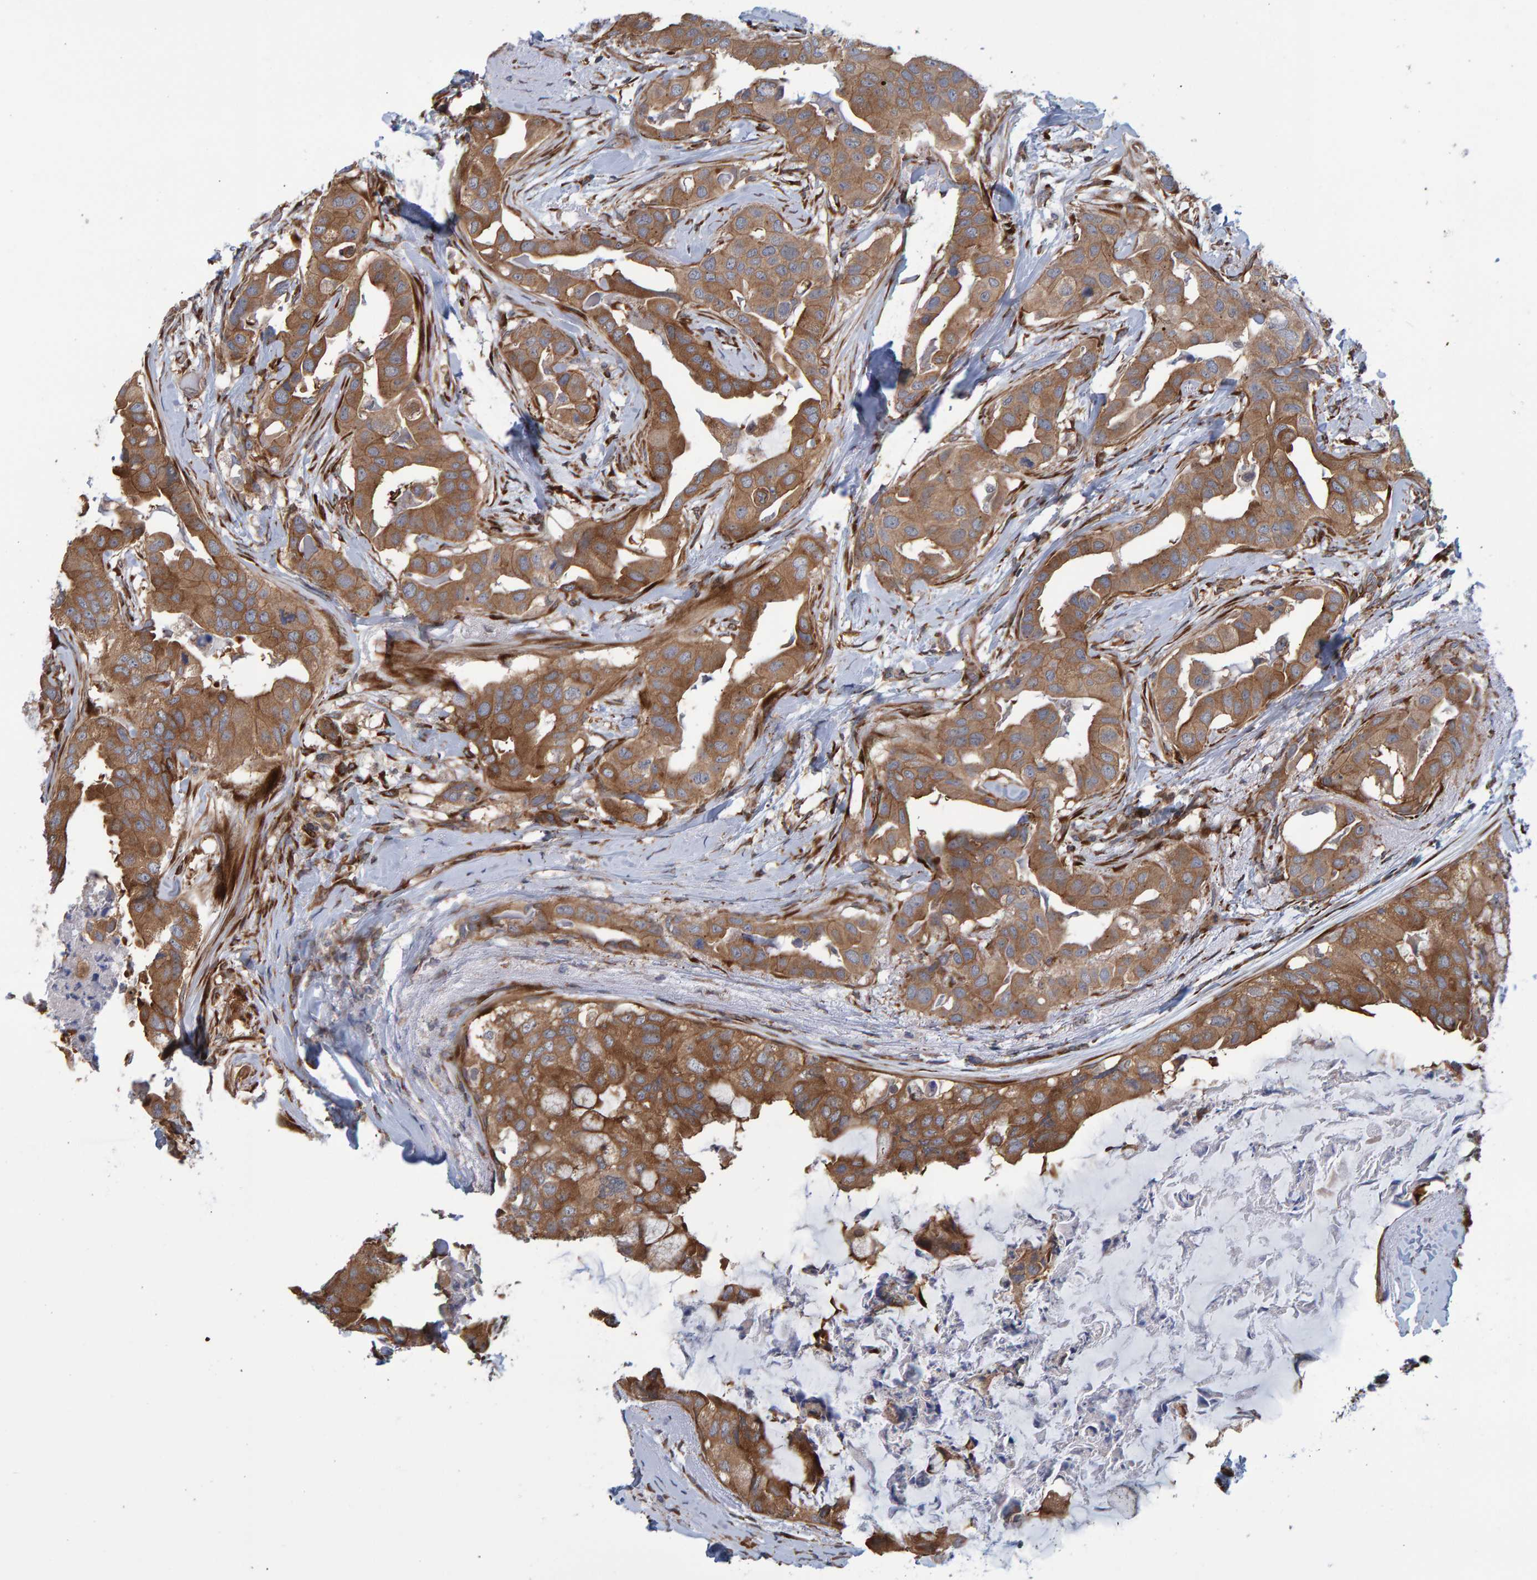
{"staining": {"intensity": "moderate", "quantity": ">75%", "location": "cytoplasmic/membranous"}, "tissue": "breast cancer", "cell_type": "Tumor cells", "image_type": "cancer", "snomed": [{"axis": "morphology", "description": "Duct carcinoma"}, {"axis": "topography", "description": "Breast"}], "caption": "This is a micrograph of immunohistochemistry staining of breast cancer, which shows moderate staining in the cytoplasmic/membranous of tumor cells.", "gene": "LRBA", "patient": {"sex": "female", "age": 40}}